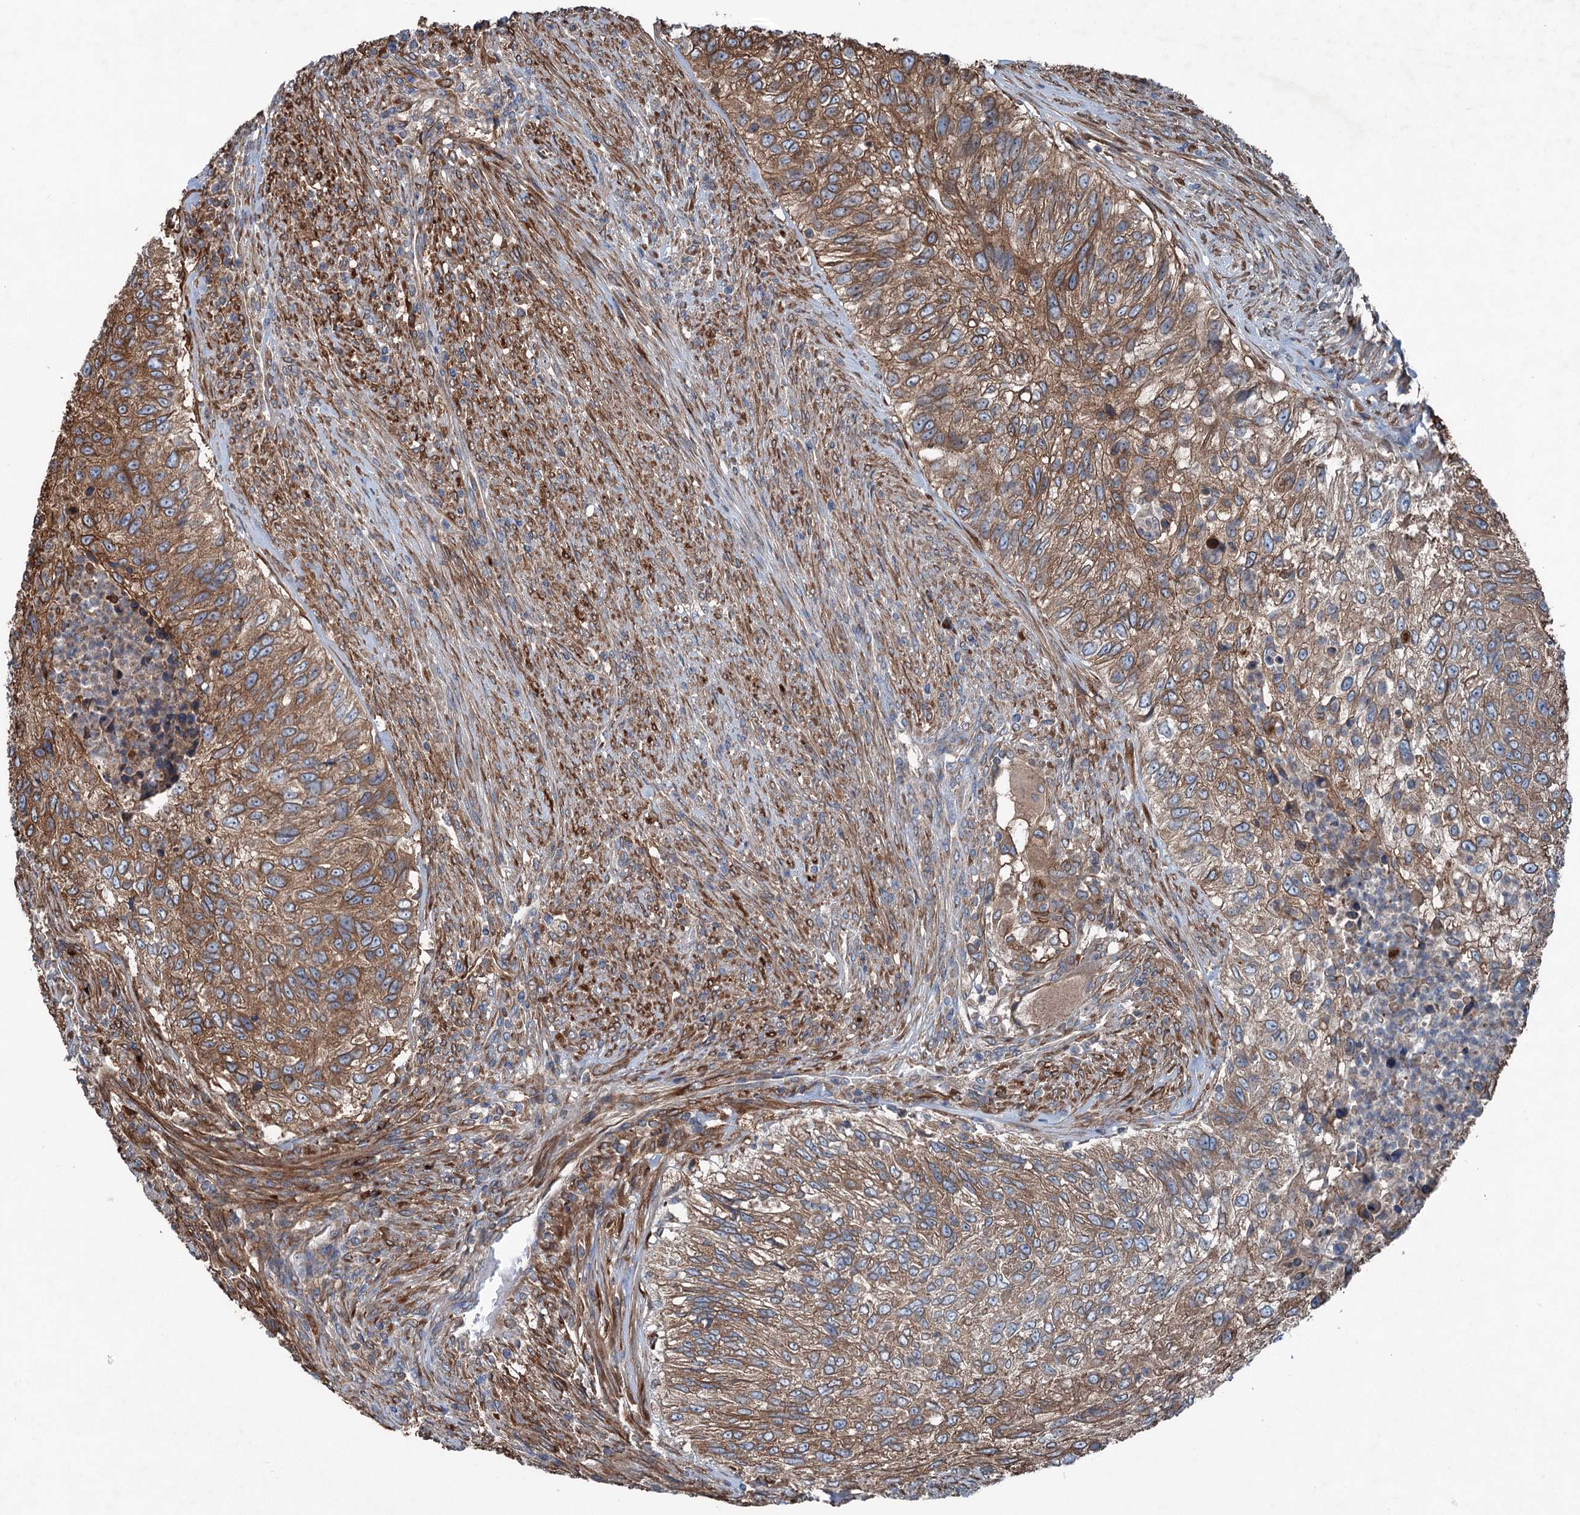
{"staining": {"intensity": "moderate", "quantity": ">75%", "location": "cytoplasmic/membranous"}, "tissue": "urothelial cancer", "cell_type": "Tumor cells", "image_type": "cancer", "snomed": [{"axis": "morphology", "description": "Urothelial carcinoma, High grade"}, {"axis": "topography", "description": "Urinary bladder"}], "caption": "An immunohistochemistry histopathology image of tumor tissue is shown. Protein staining in brown labels moderate cytoplasmic/membranous positivity in urothelial cancer within tumor cells.", "gene": "CALCOCO1", "patient": {"sex": "female", "age": 60}}